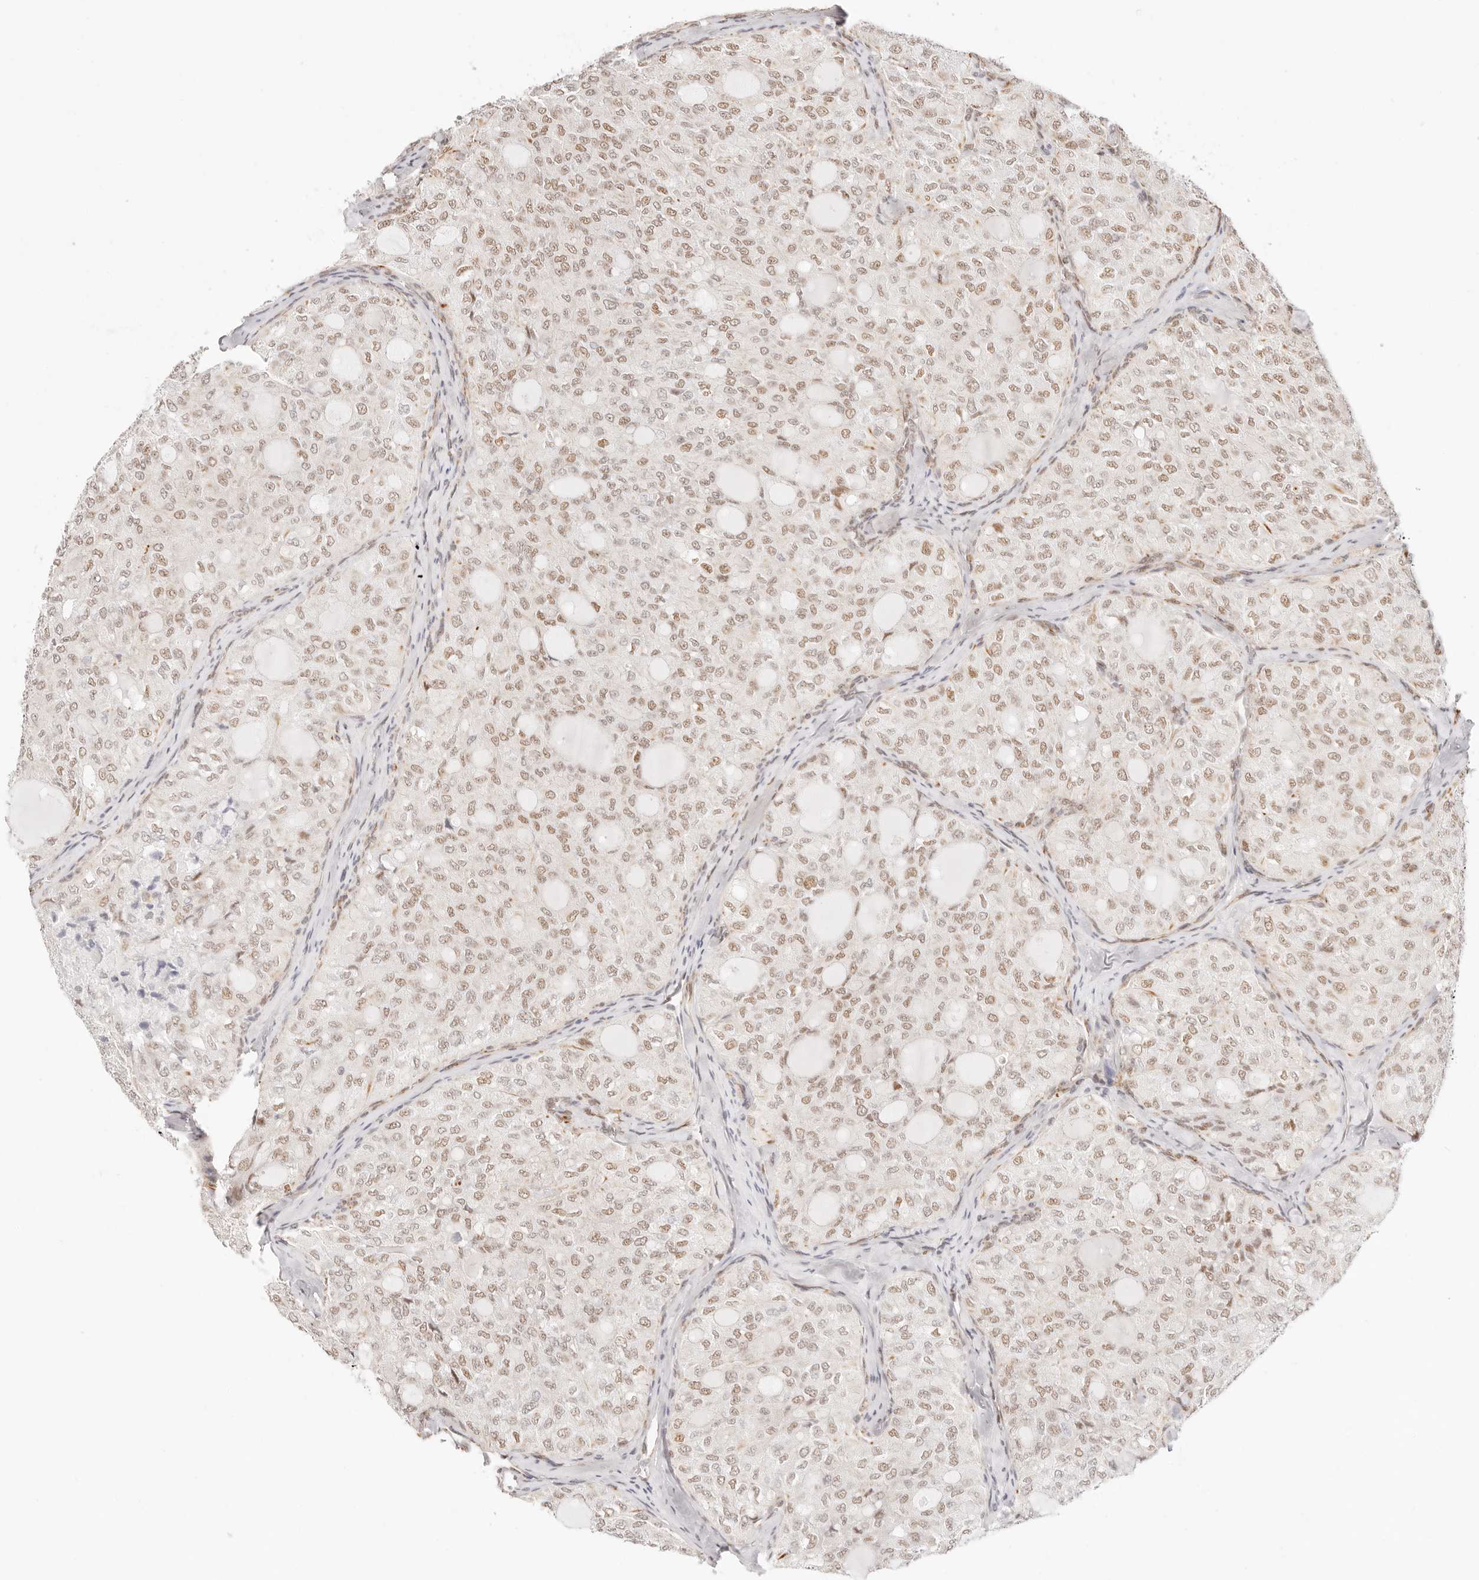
{"staining": {"intensity": "moderate", "quantity": ">75%", "location": "nuclear"}, "tissue": "thyroid cancer", "cell_type": "Tumor cells", "image_type": "cancer", "snomed": [{"axis": "morphology", "description": "Follicular adenoma carcinoma, NOS"}, {"axis": "topography", "description": "Thyroid gland"}], "caption": "Immunohistochemical staining of thyroid cancer (follicular adenoma carcinoma) exhibits medium levels of moderate nuclear protein expression in about >75% of tumor cells.", "gene": "ZC3H11A", "patient": {"sex": "male", "age": 75}}